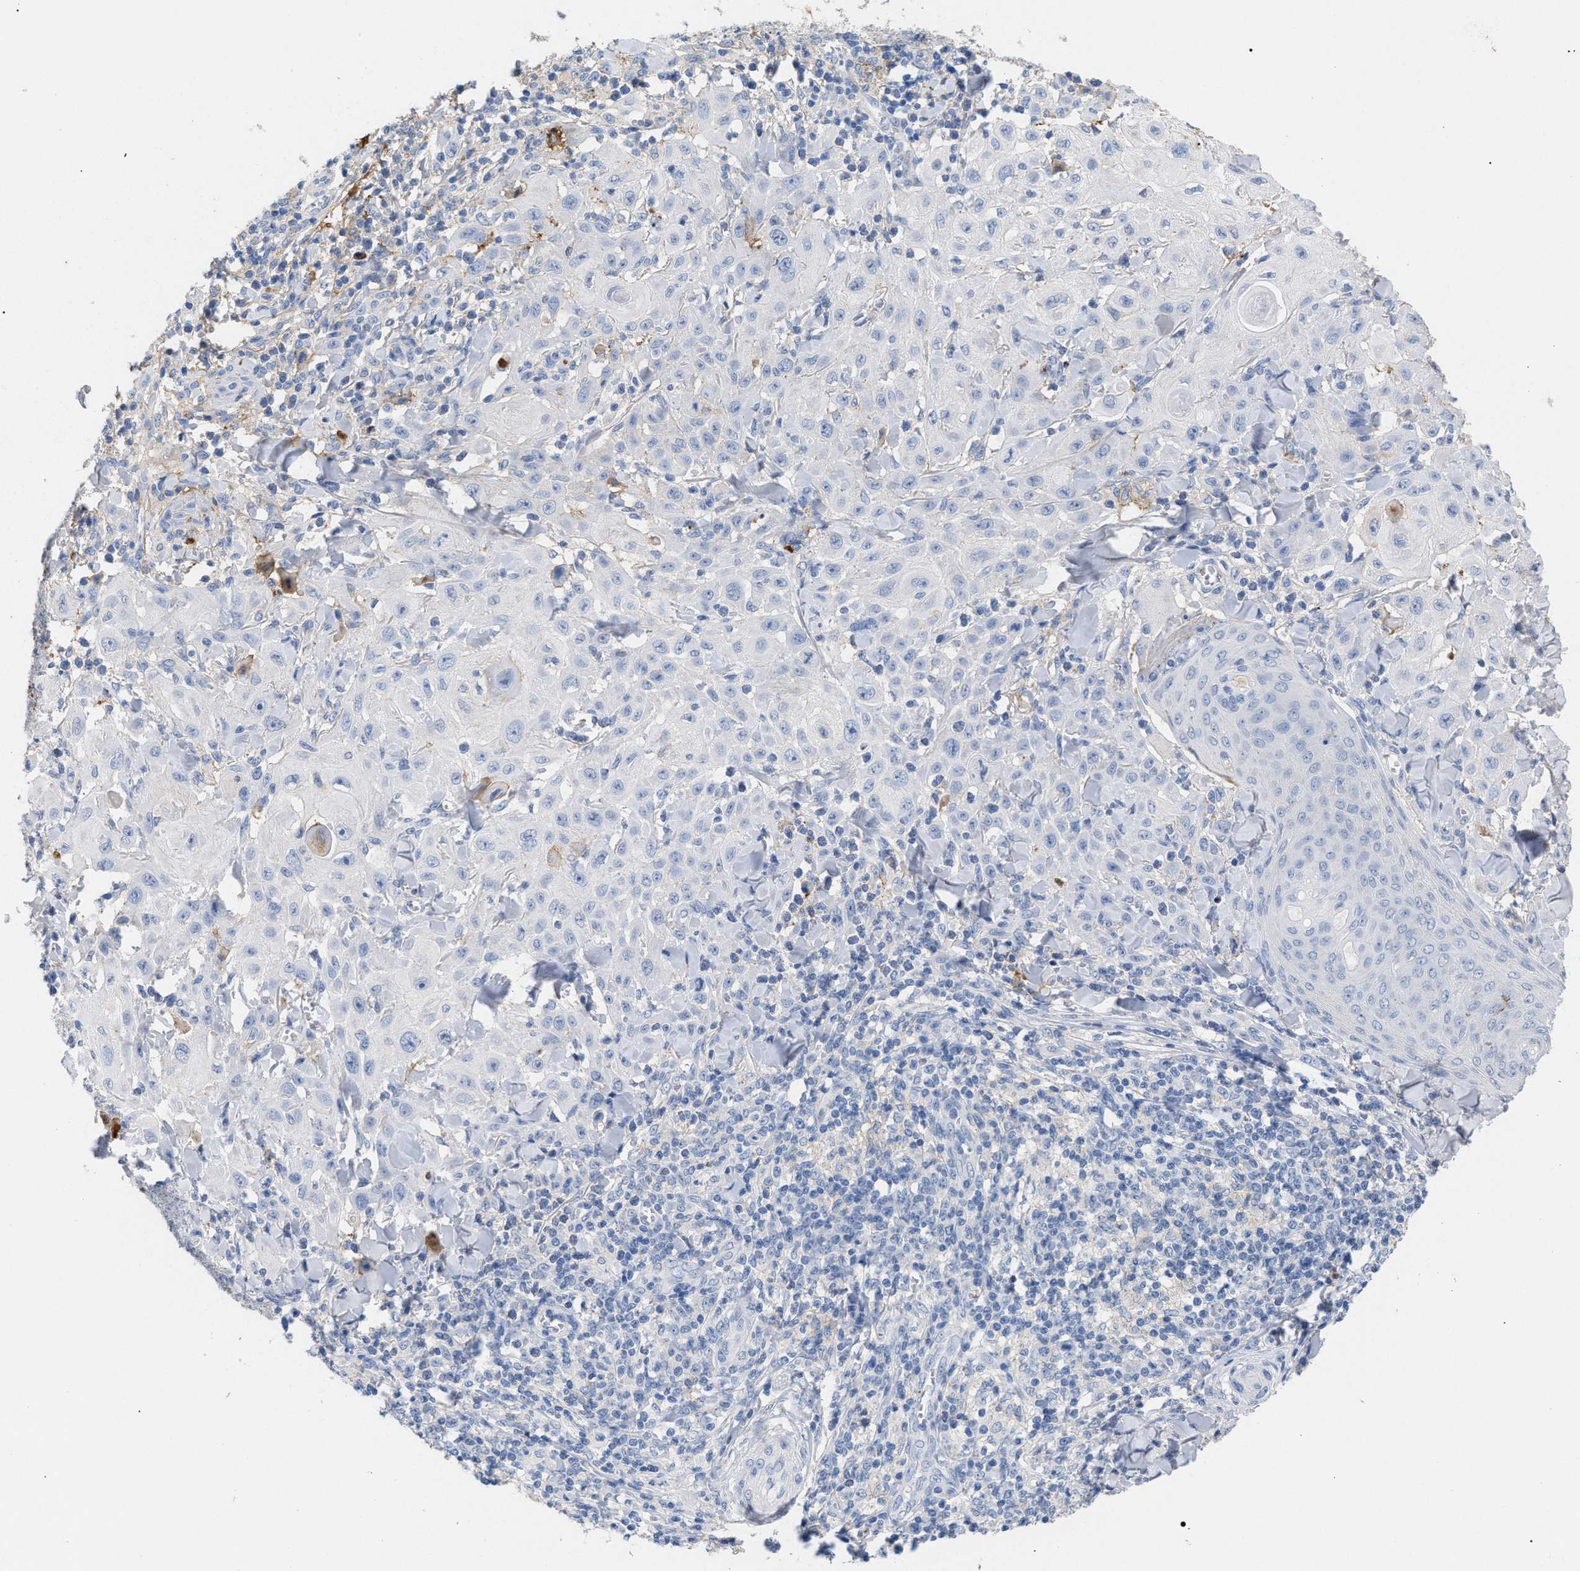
{"staining": {"intensity": "negative", "quantity": "none", "location": "none"}, "tissue": "skin cancer", "cell_type": "Tumor cells", "image_type": "cancer", "snomed": [{"axis": "morphology", "description": "Squamous cell carcinoma, NOS"}, {"axis": "topography", "description": "Skin"}], "caption": "The immunohistochemistry photomicrograph has no significant expression in tumor cells of skin cancer tissue. (Stains: DAB (3,3'-diaminobenzidine) IHC with hematoxylin counter stain, Microscopy: brightfield microscopy at high magnification).", "gene": "APOH", "patient": {"sex": "male", "age": 24}}